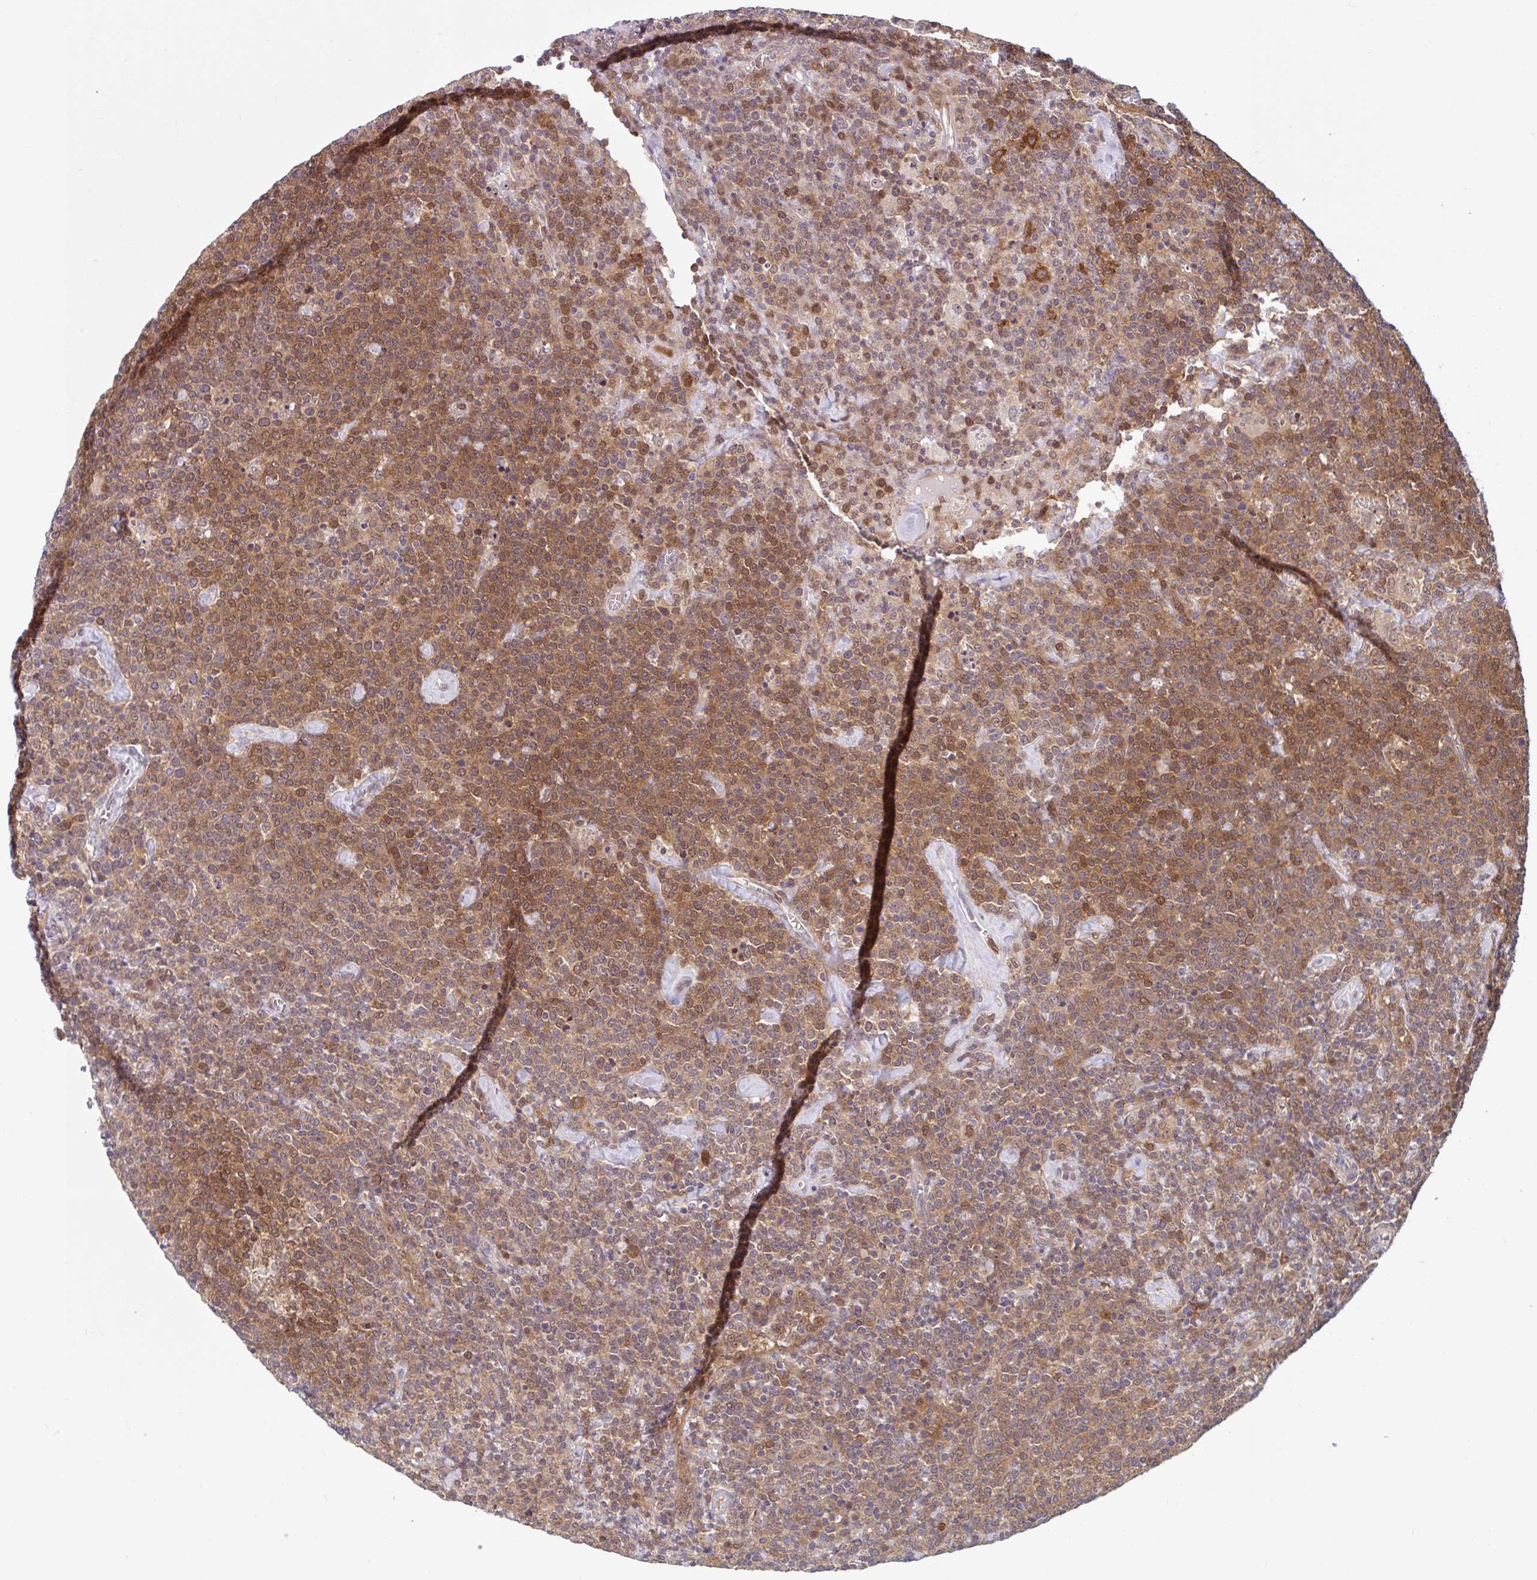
{"staining": {"intensity": "moderate", "quantity": "25%-75%", "location": "cytoplasmic/membranous"}, "tissue": "lymphoma", "cell_type": "Tumor cells", "image_type": "cancer", "snomed": [{"axis": "morphology", "description": "Malignant lymphoma, non-Hodgkin's type, High grade"}, {"axis": "topography", "description": "Lymph node"}], "caption": "Immunohistochemistry of high-grade malignant lymphoma, non-Hodgkin's type reveals medium levels of moderate cytoplasmic/membranous positivity in approximately 25%-75% of tumor cells.", "gene": "HMBS", "patient": {"sex": "male", "age": 61}}